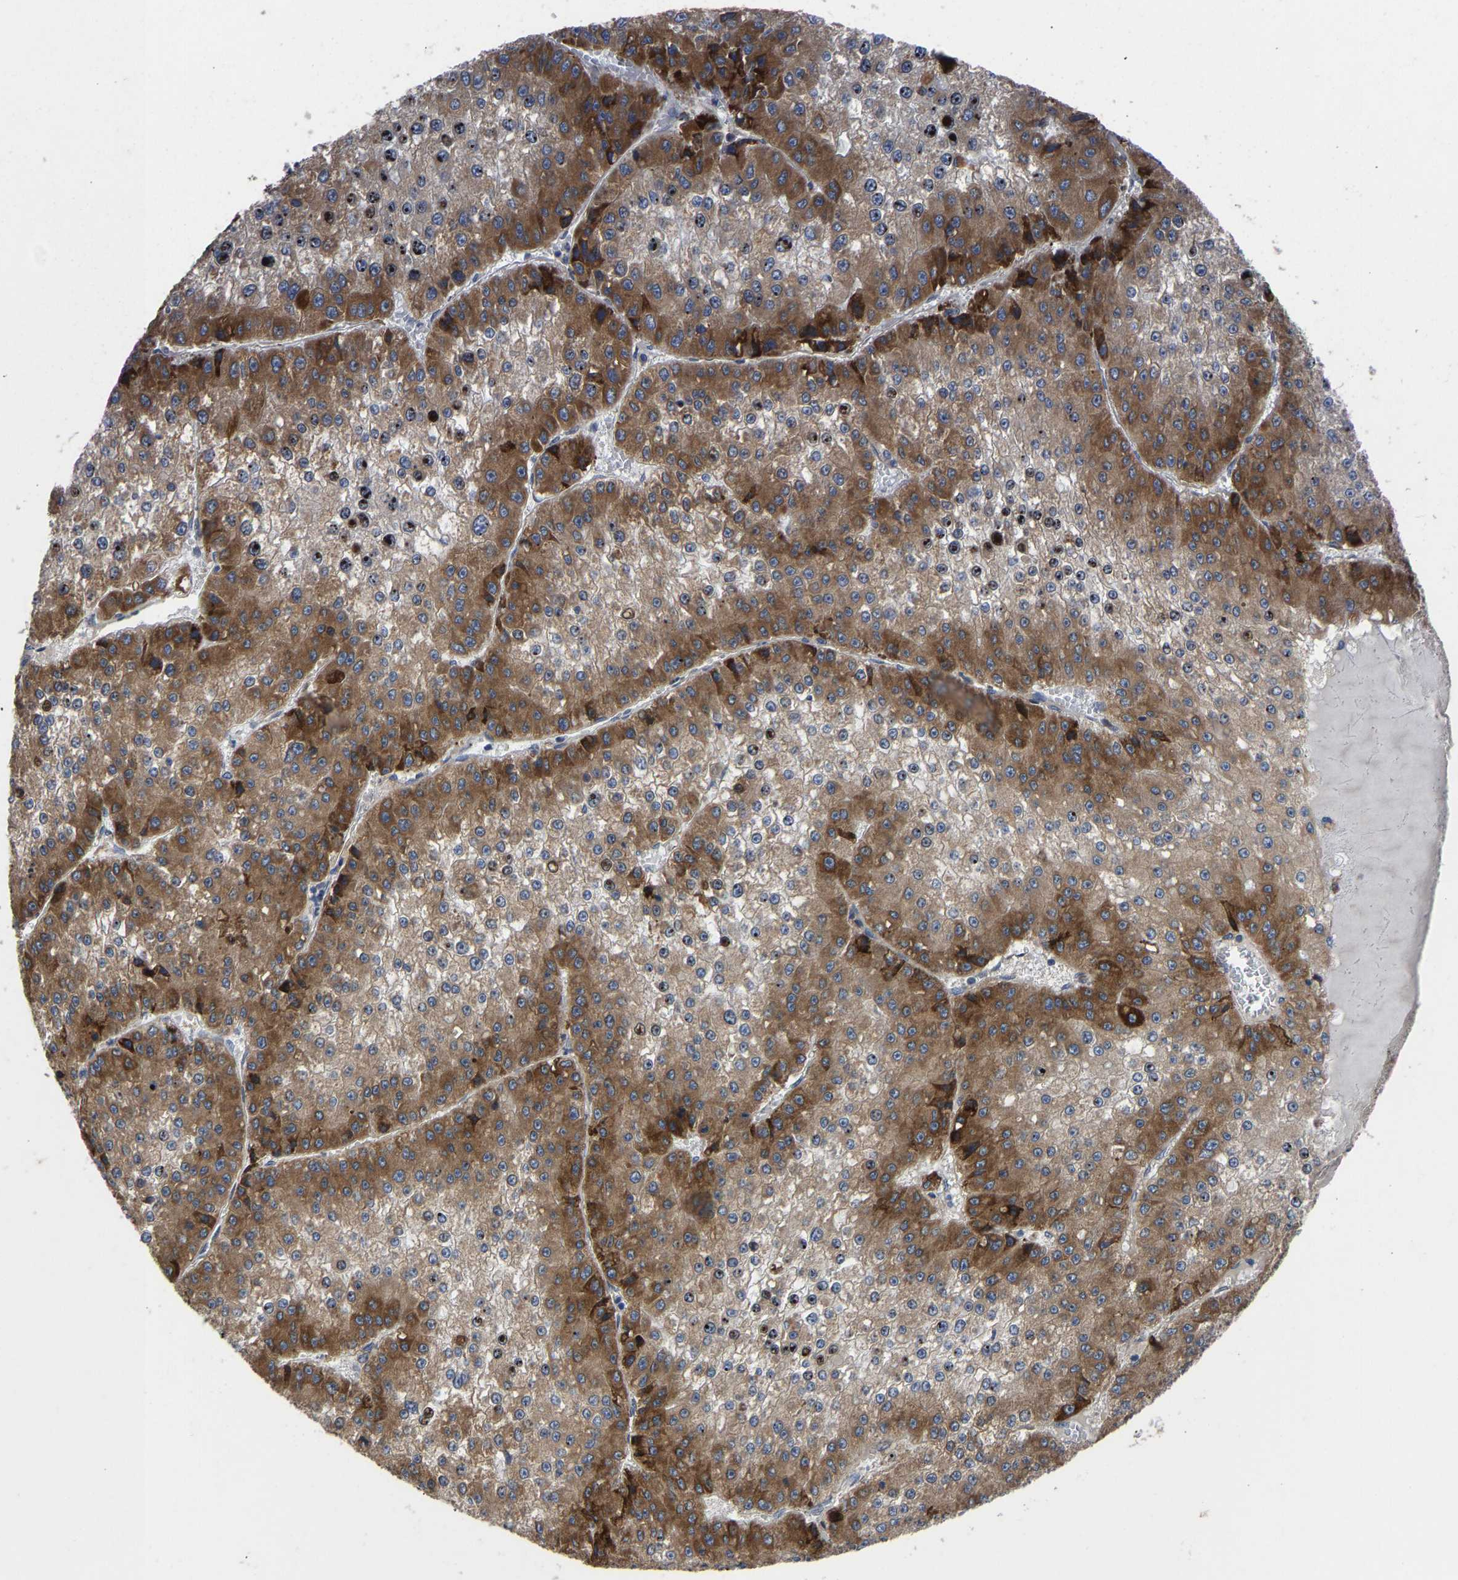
{"staining": {"intensity": "moderate", "quantity": ">75%", "location": "cytoplasmic/membranous,nuclear"}, "tissue": "liver cancer", "cell_type": "Tumor cells", "image_type": "cancer", "snomed": [{"axis": "morphology", "description": "Carcinoma, Hepatocellular, NOS"}, {"axis": "topography", "description": "Liver"}], "caption": "IHC photomicrograph of neoplastic tissue: human hepatocellular carcinoma (liver) stained using immunohistochemistry displays medium levels of moderate protein expression localized specifically in the cytoplasmic/membranous and nuclear of tumor cells, appearing as a cytoplasmic/membranous and nuclear brown color.", "gene": "TMEM38B", "patient": {"sex": "female", "age": 73}}